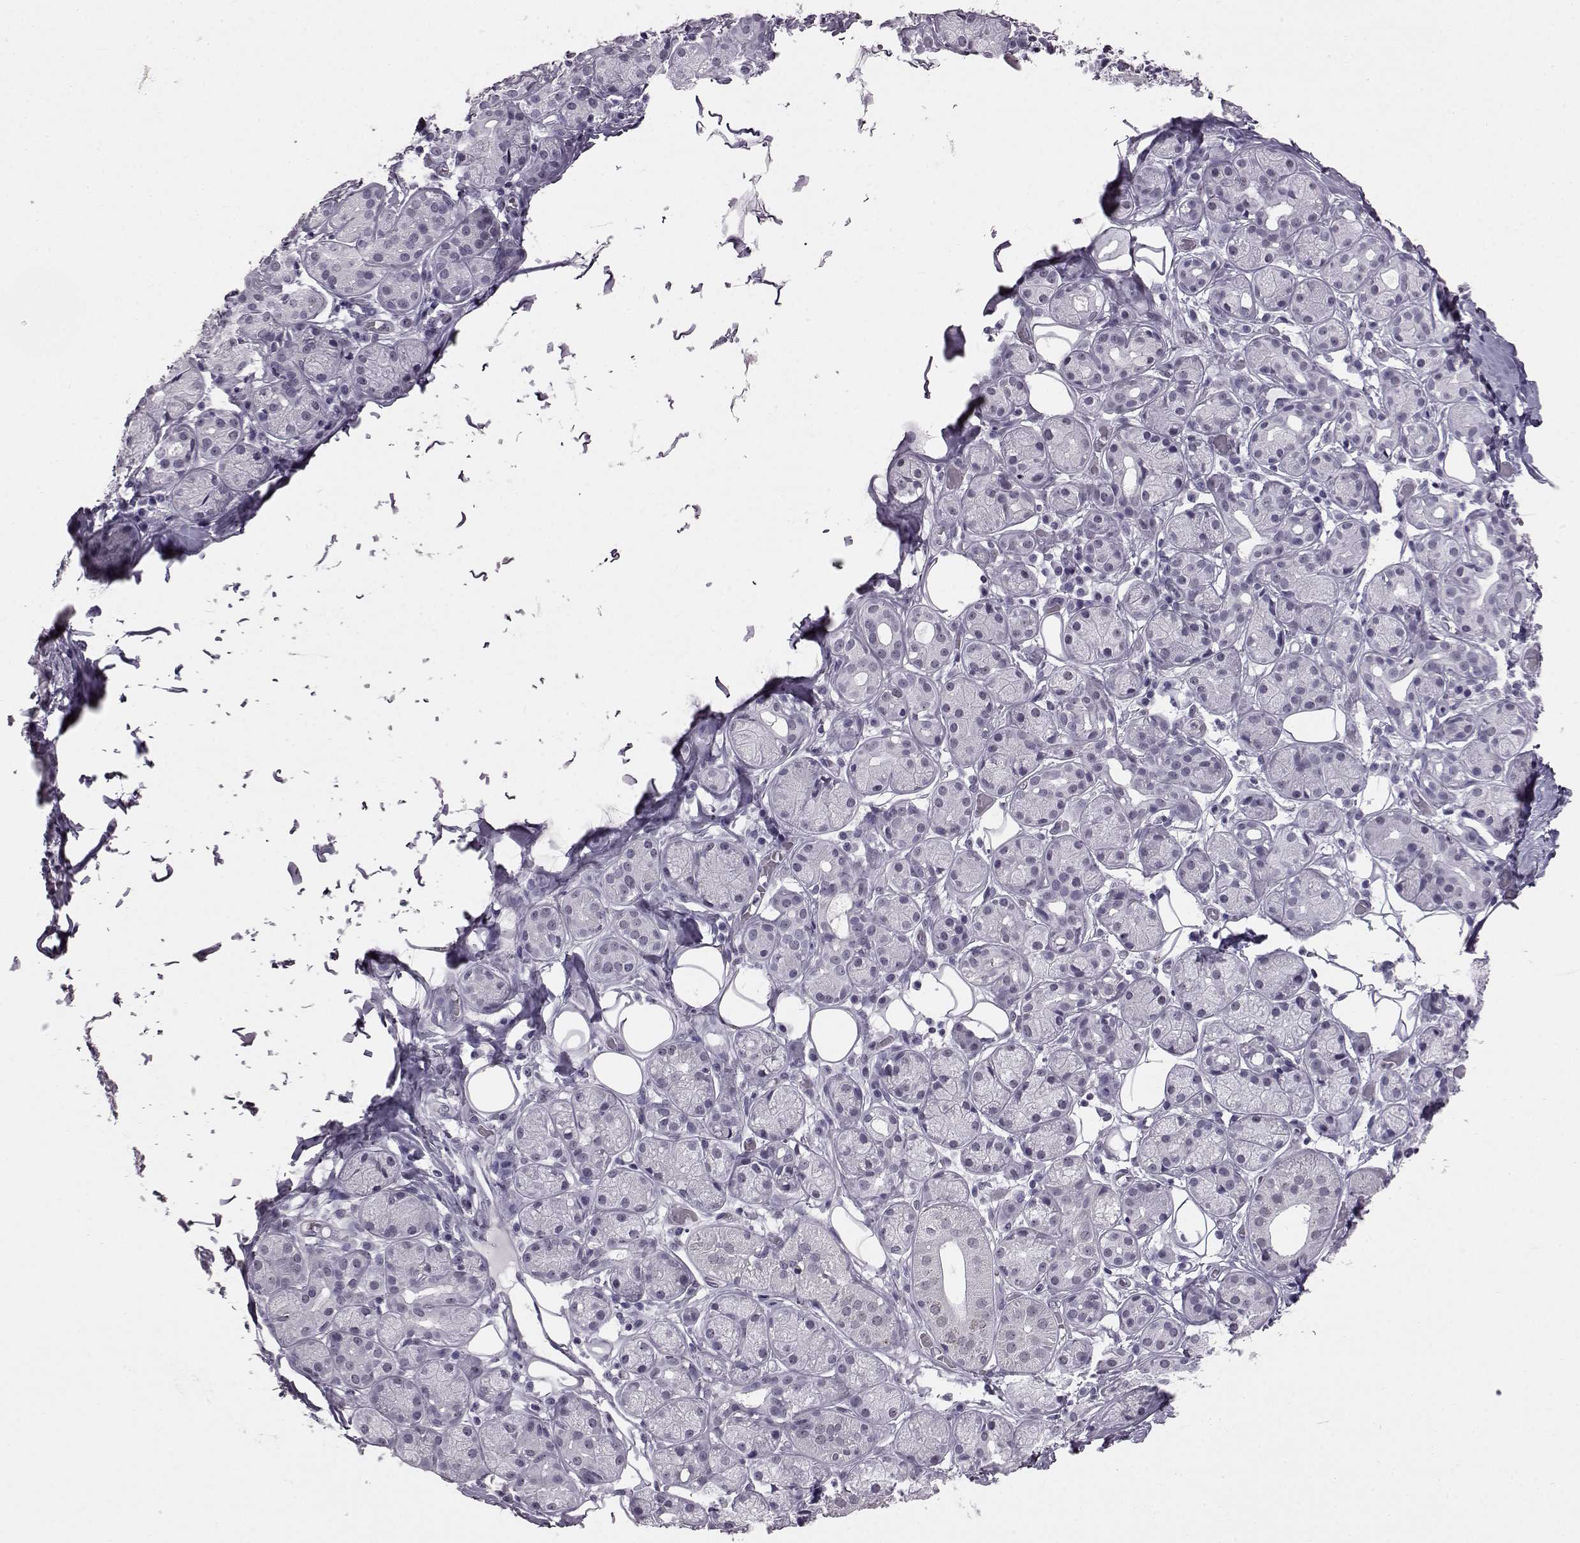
{"staining": {"intensity": "negative", "quantity": "none", "location": "none"}, "tissue": "salivary gland", "cell_type": "Glandular cells", "image_type": "normal", "snomed": [{"axis": "morphology", "description": "Normal tissue, NOS"}, {"axis": "topography", "description": "Salivary gland"}, {"axis": "topography", "description": "Peripheral nerve tissue"}], "caption": "High power microscopy photomicrograph of an IHC micrograph of normal salivary gland, revealing no significant positivity in glandular cells.", "gene": "ADGRG2", "patient": {"sex": "male", "age": 71}}